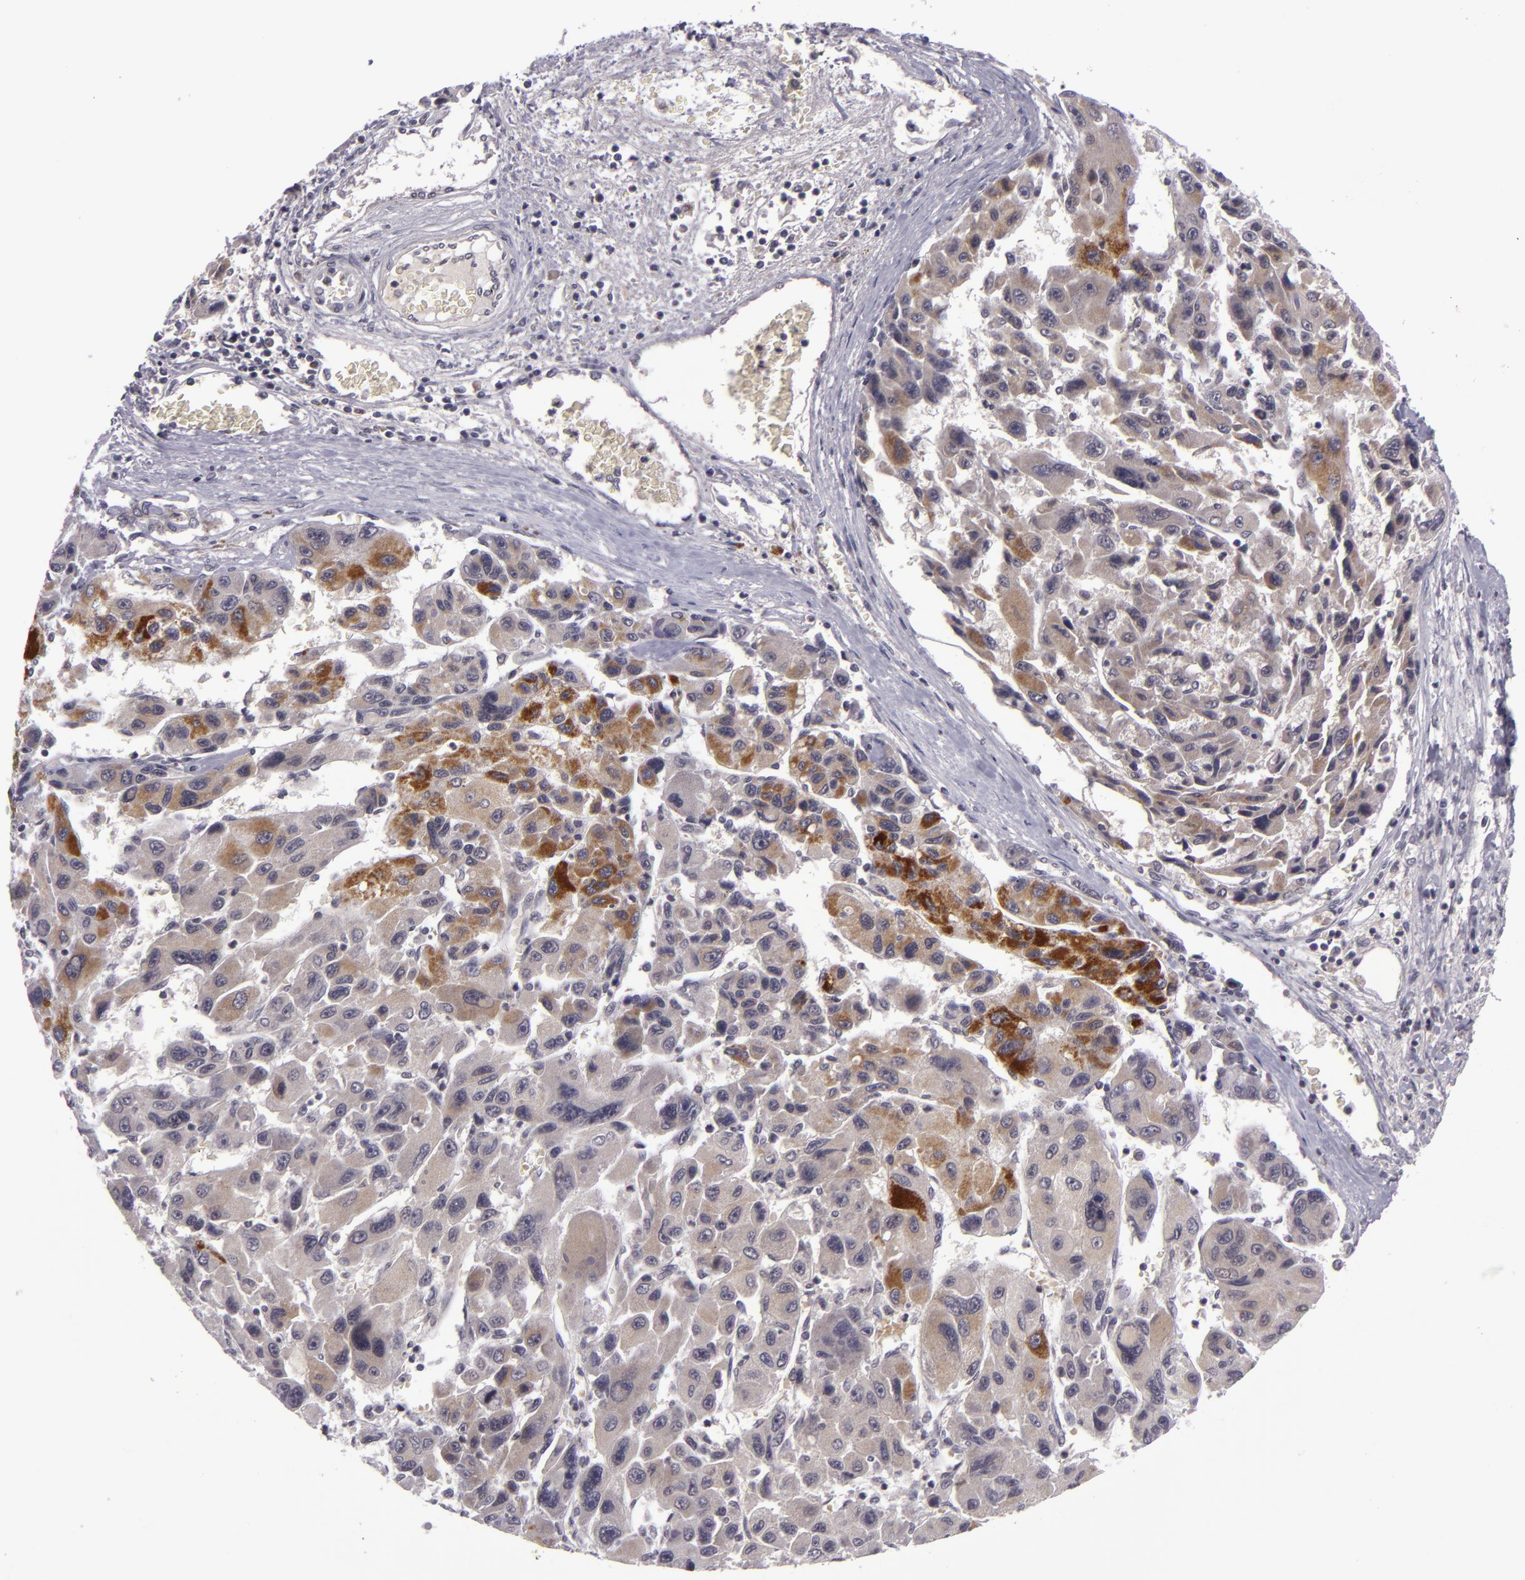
{"staining": {"intensity": "moderate", "quantity": "25%-75%", "location": "cytoplasmic/membranous"}, "tissue": "liver cancer", "cell_type": "Tumor cells", "image_type": "cancer", "snomed": [{"axis": "morphology", "description": "Carcinoma, Hepatocellular, NOS"}, {"axis": "topography", "description": "Liver"}], "caption": "Immunohistochemistry (IHC) image of neoplastic tissue: hepatocellular carcinoma (liver) stained using immunohistochemistry reveals medium levels of moderate protein expression localized specifically in the cytoplasmic/membranous of tumor cells, appearing as a cytoplasmic/membranous brown color.", "gene": "CASP8", "patient": {"sex": "male", "age": 64}}